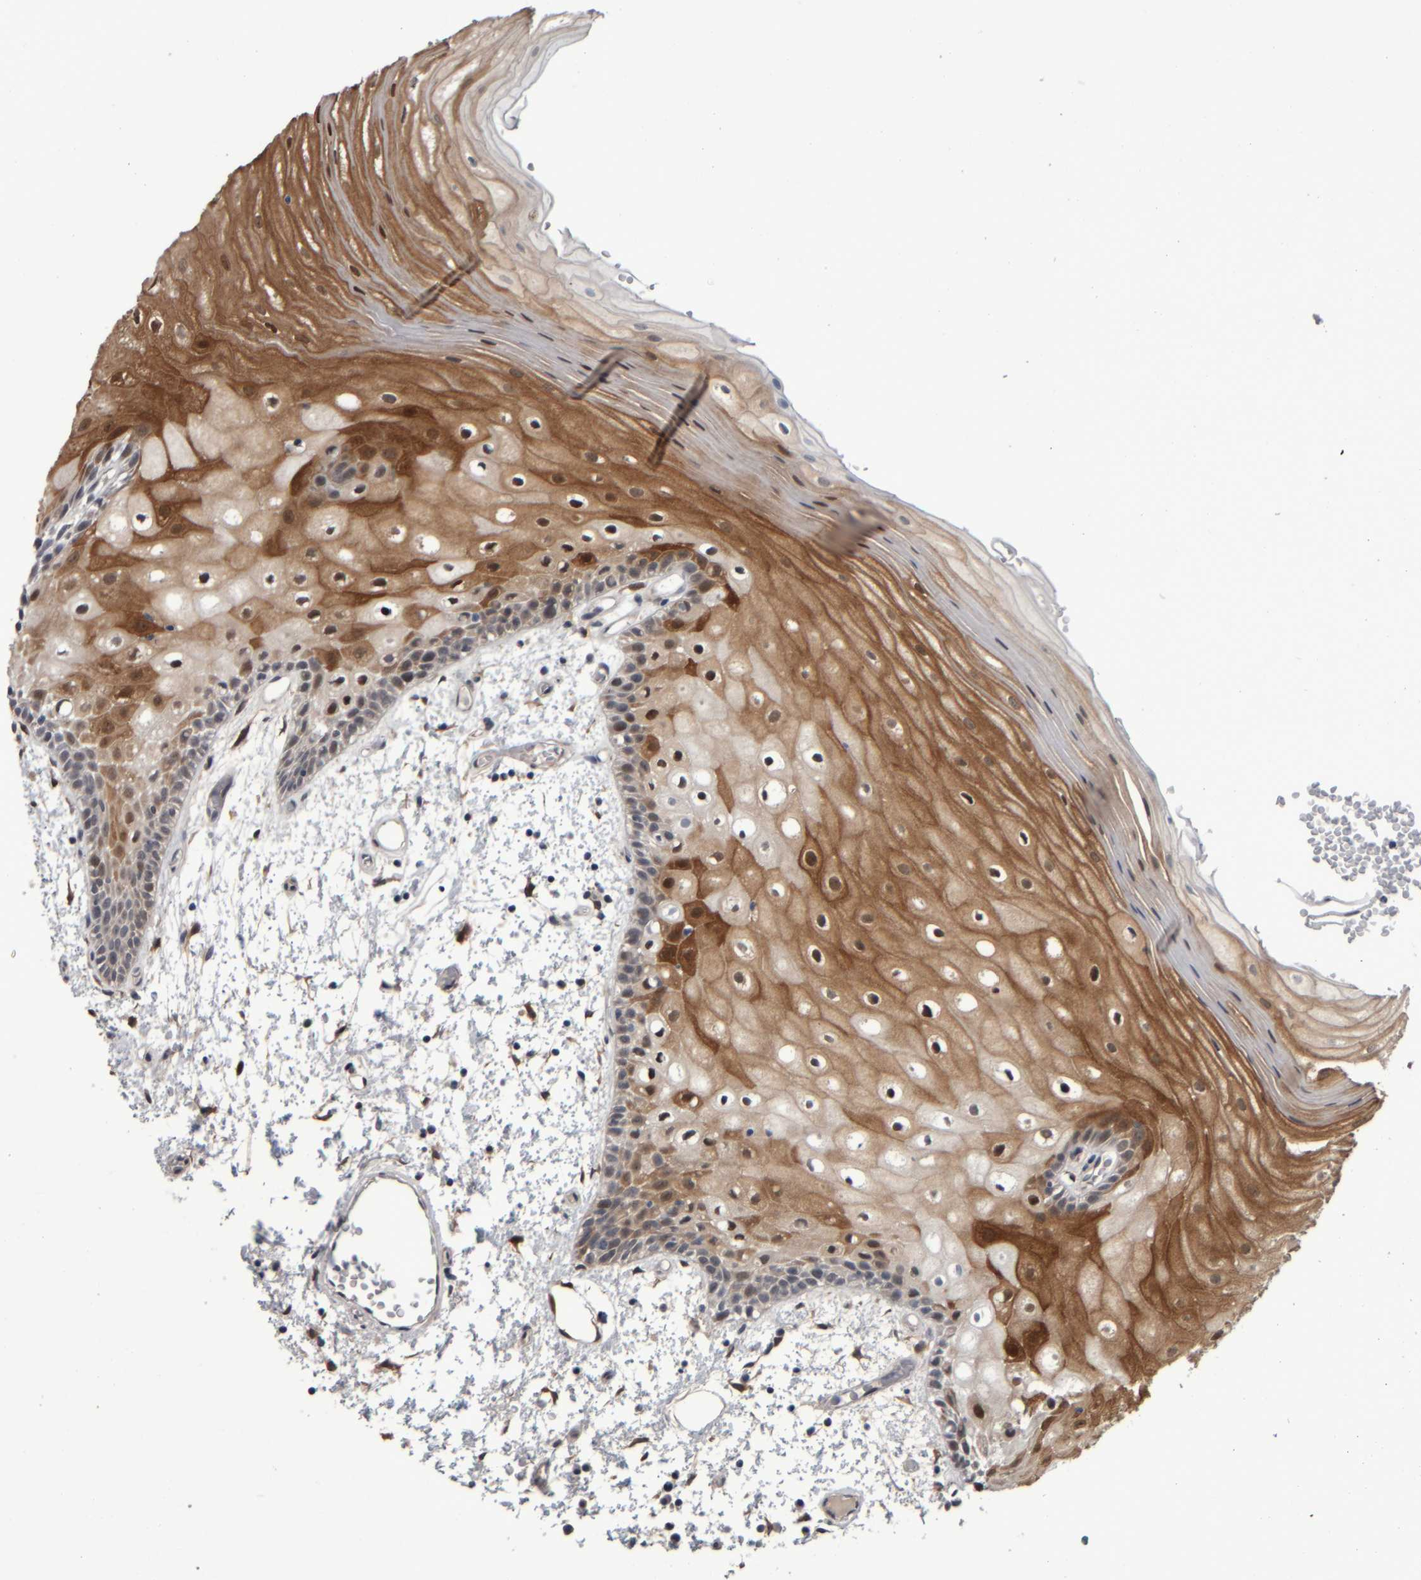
{"staining": {"intensity": "moderate", "quantity": ">75%", "location": "cytoplasmic/membranous"}, "tissue": "oral mucosa", "cell_type": "Squamous epithelial cells", "image_type": "normal", "snomed": [{"axis": "morphology", "description": "Normal tissue, NOS"}, {"axis": "topography", "description": "Oral tissue"}], "caption": "A high-resolution image shows immunohistochemistry (IHC) staining of unremarkable oral mucosa, which exhibits moderate cytoplasmic/membranous staining in about >75% of squamous epithelial cells.", "gene": "COL14A1", "patient": {"sex": "male", "age": 52}}